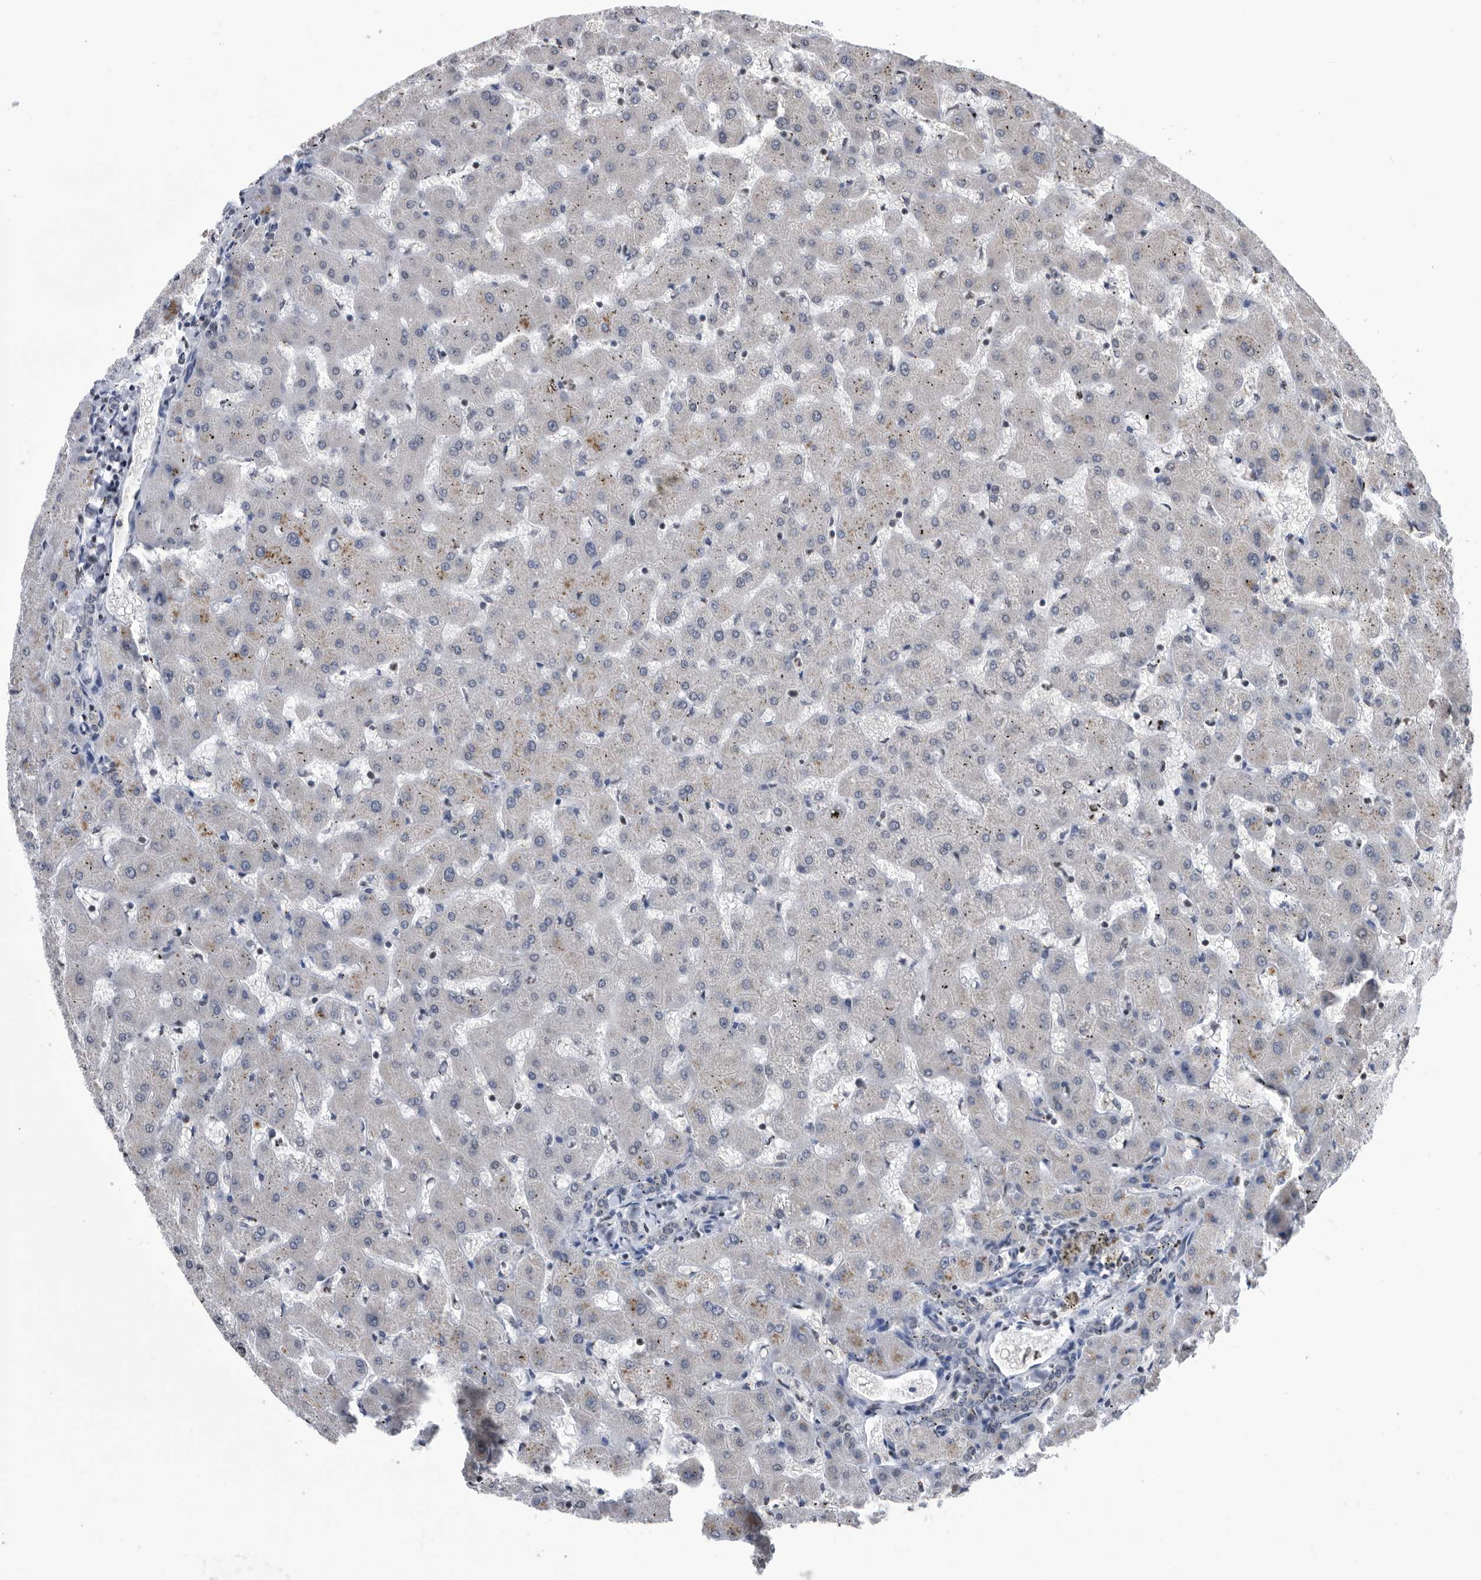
{"staining": {"intensity": "negative", "quantity": "none", "location": "none"}, "tissue": "liver", "cell_type": "Cholangiocytes", "image_type": "normal", "snomed": [{"axis": "morphology", "description": "Normal tissue, NOS"}, {"axis": "topography", "description": "Liver"}], "caption": "Human liver stained for a protein using immunohistochemistry (IHC) exhibits no positivity in cholangiocytes.", "gene": "TSTD1", "patient": {"sex": "female", "age": 63}}